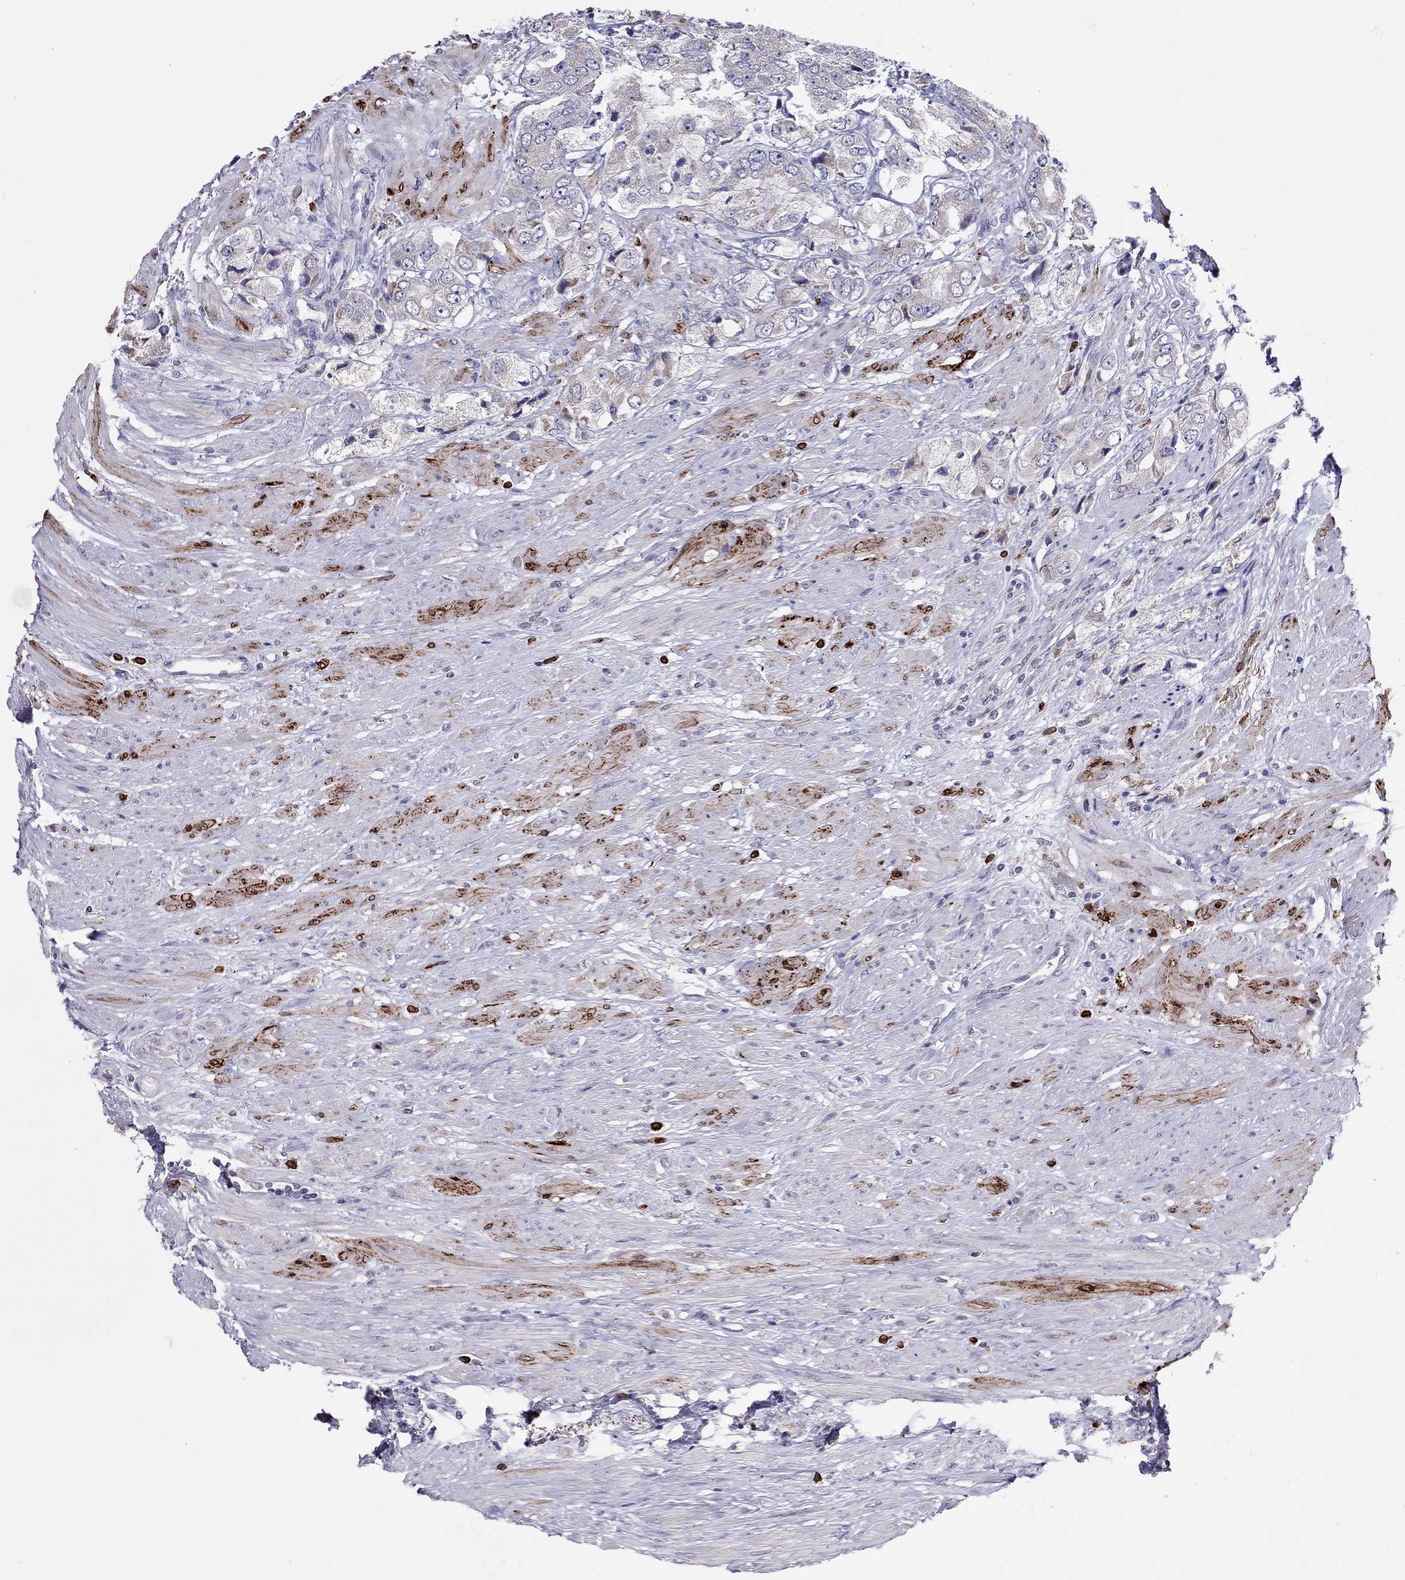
{"staining": {"intensity": "negative", "quantity": "none", "location": "none"}, "tissue": "prostate cancer", "cell_type": "Tumor cells", "image_type": "cancer", "snomed": [{"axis": "morphology", "description": "Adenocarcinoma, Low grade"}, {"axis": "topography", "description": "Prostate"}], "caption": "Micrograph shows no protein expression in tumor cells of prostate adenocarcinoma (low-grade) tissue.", "gene": "ADORA2A", "patient": {"sex": "male", "age": 69}}